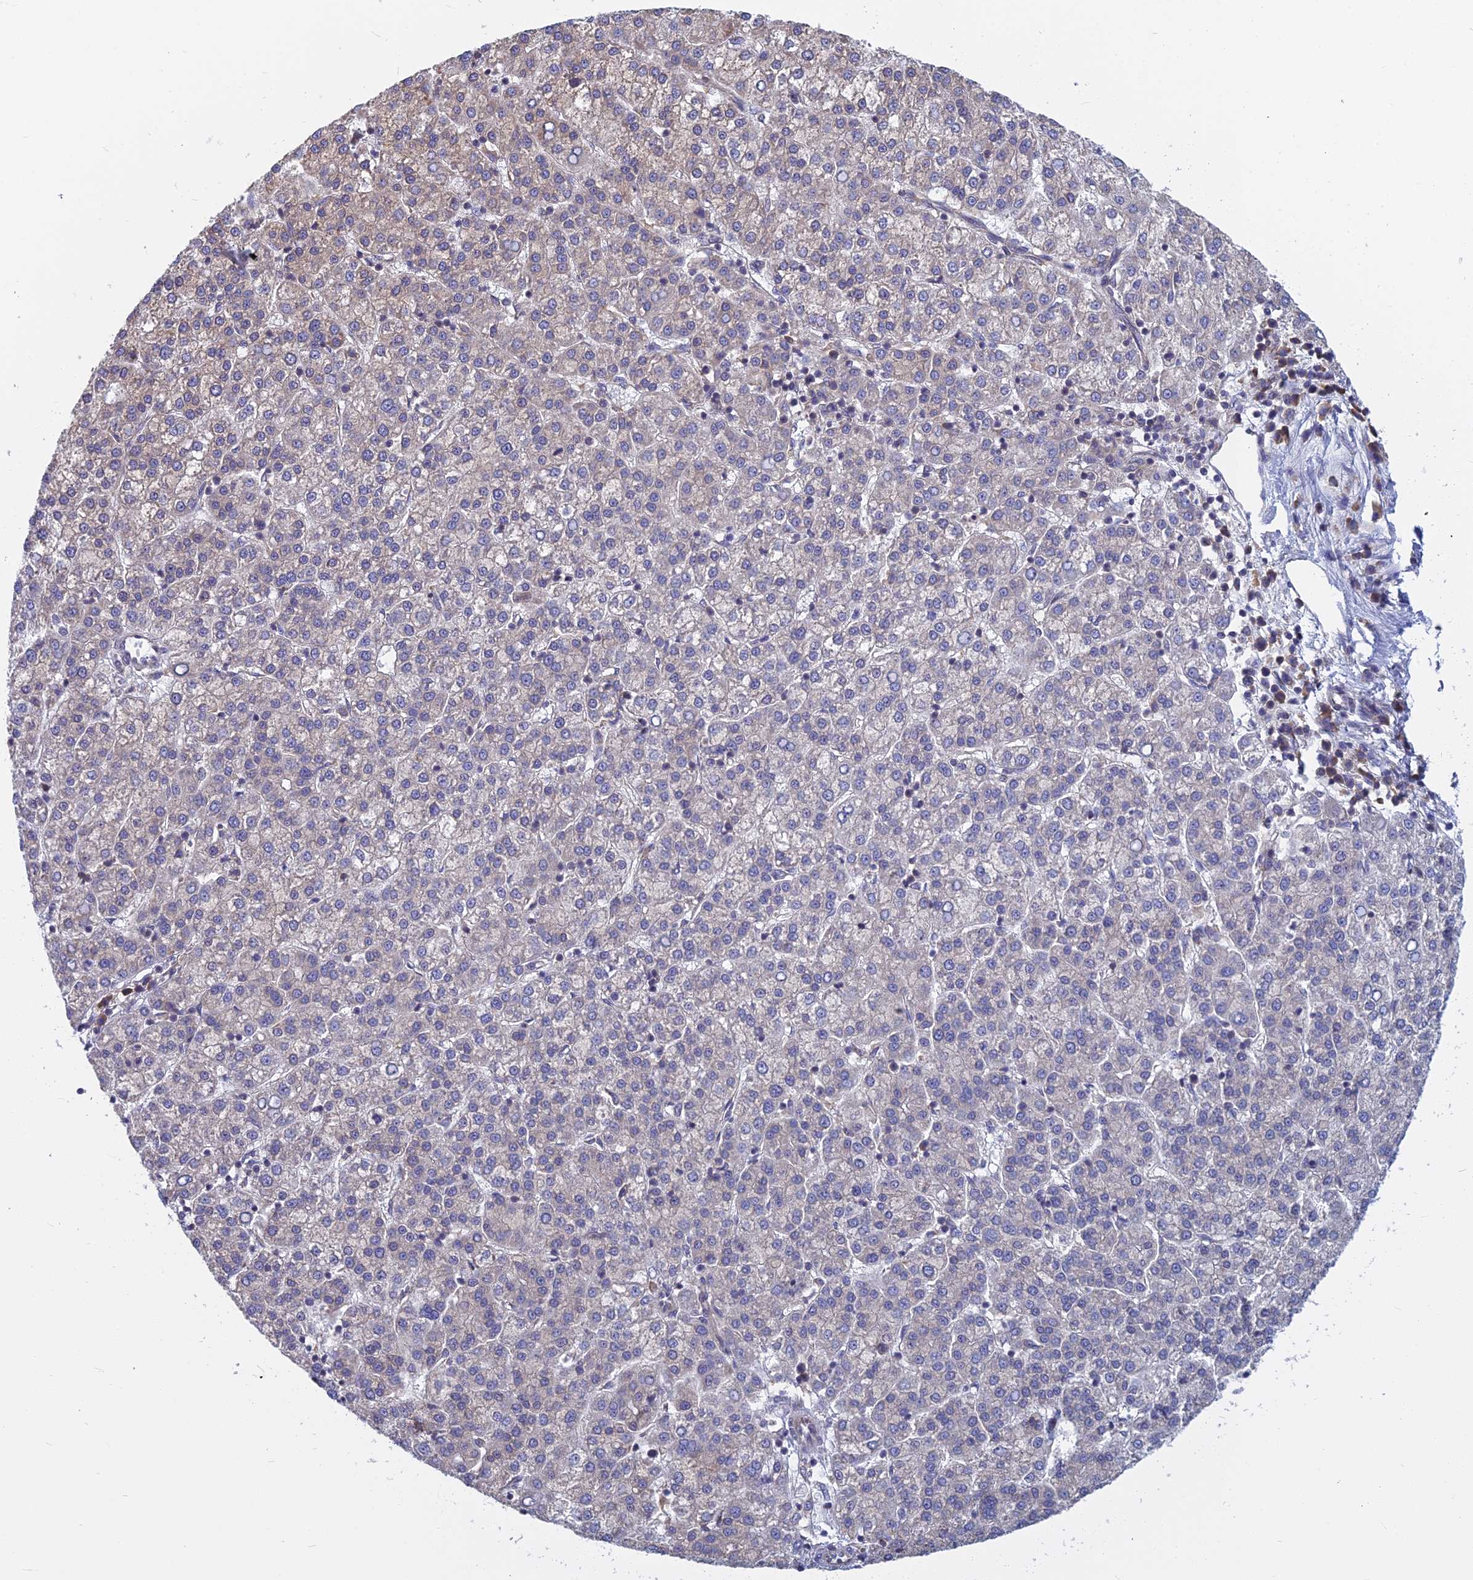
{"staining": {"intensity": "weak", "quantity": "<25%", "location": "cytoplasmic/membranous"}, "tissue": "liver cancer", "cell_type": "Tumor cells", "image_type": "cancer", "snomed": [{"axis": "morphology", "description": "Carcinoma, Hepatocellular, NOS"}, {"axis": "topography", "description": "Liver"}], "caption": "Tumor cells show no significant protein positivity in hepatocellular carcinoma (liver).", "gene": "KIAA1143", "patient": {"sex": "female", "age": 58}}